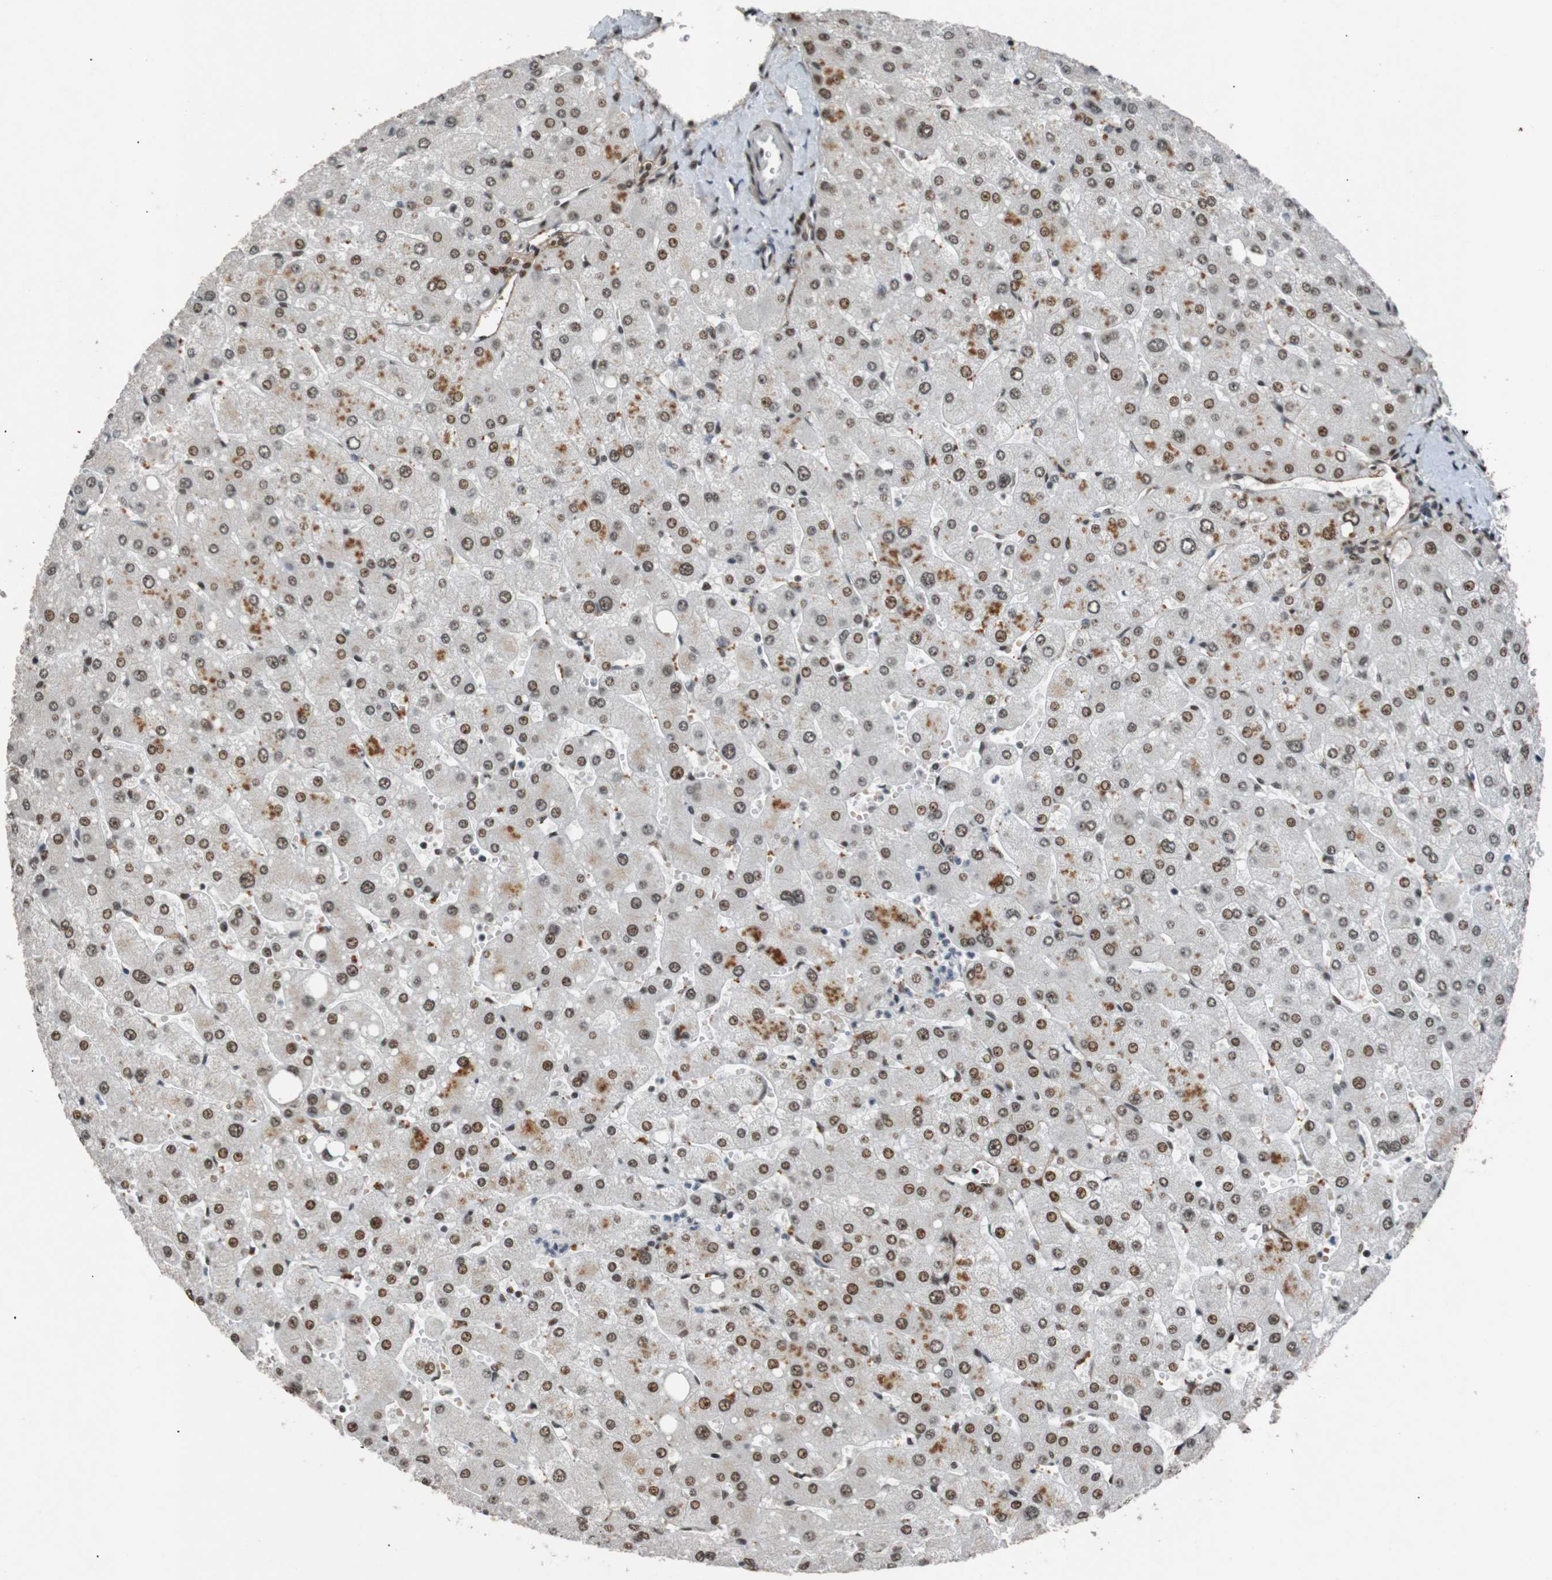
{"staining": {"intensity": "moderate", "quantity": ">75%", "location": "nuclear"}, "tissue": "liver", "cell_type": "Cholangiocytes", "image_type": "normal", "snomed": [{"axis": "morphology", "description": "Normal tissue, NOS"}, {"axis": "topography", "description": "Liver"}], "caption": "Human liver stained with a brown dye displays moderate nuclear positive expression in approximately >75% of cholangiocytes.", "gene": "HEXIM1", "patient": {"sex": "male", "age": 55}}